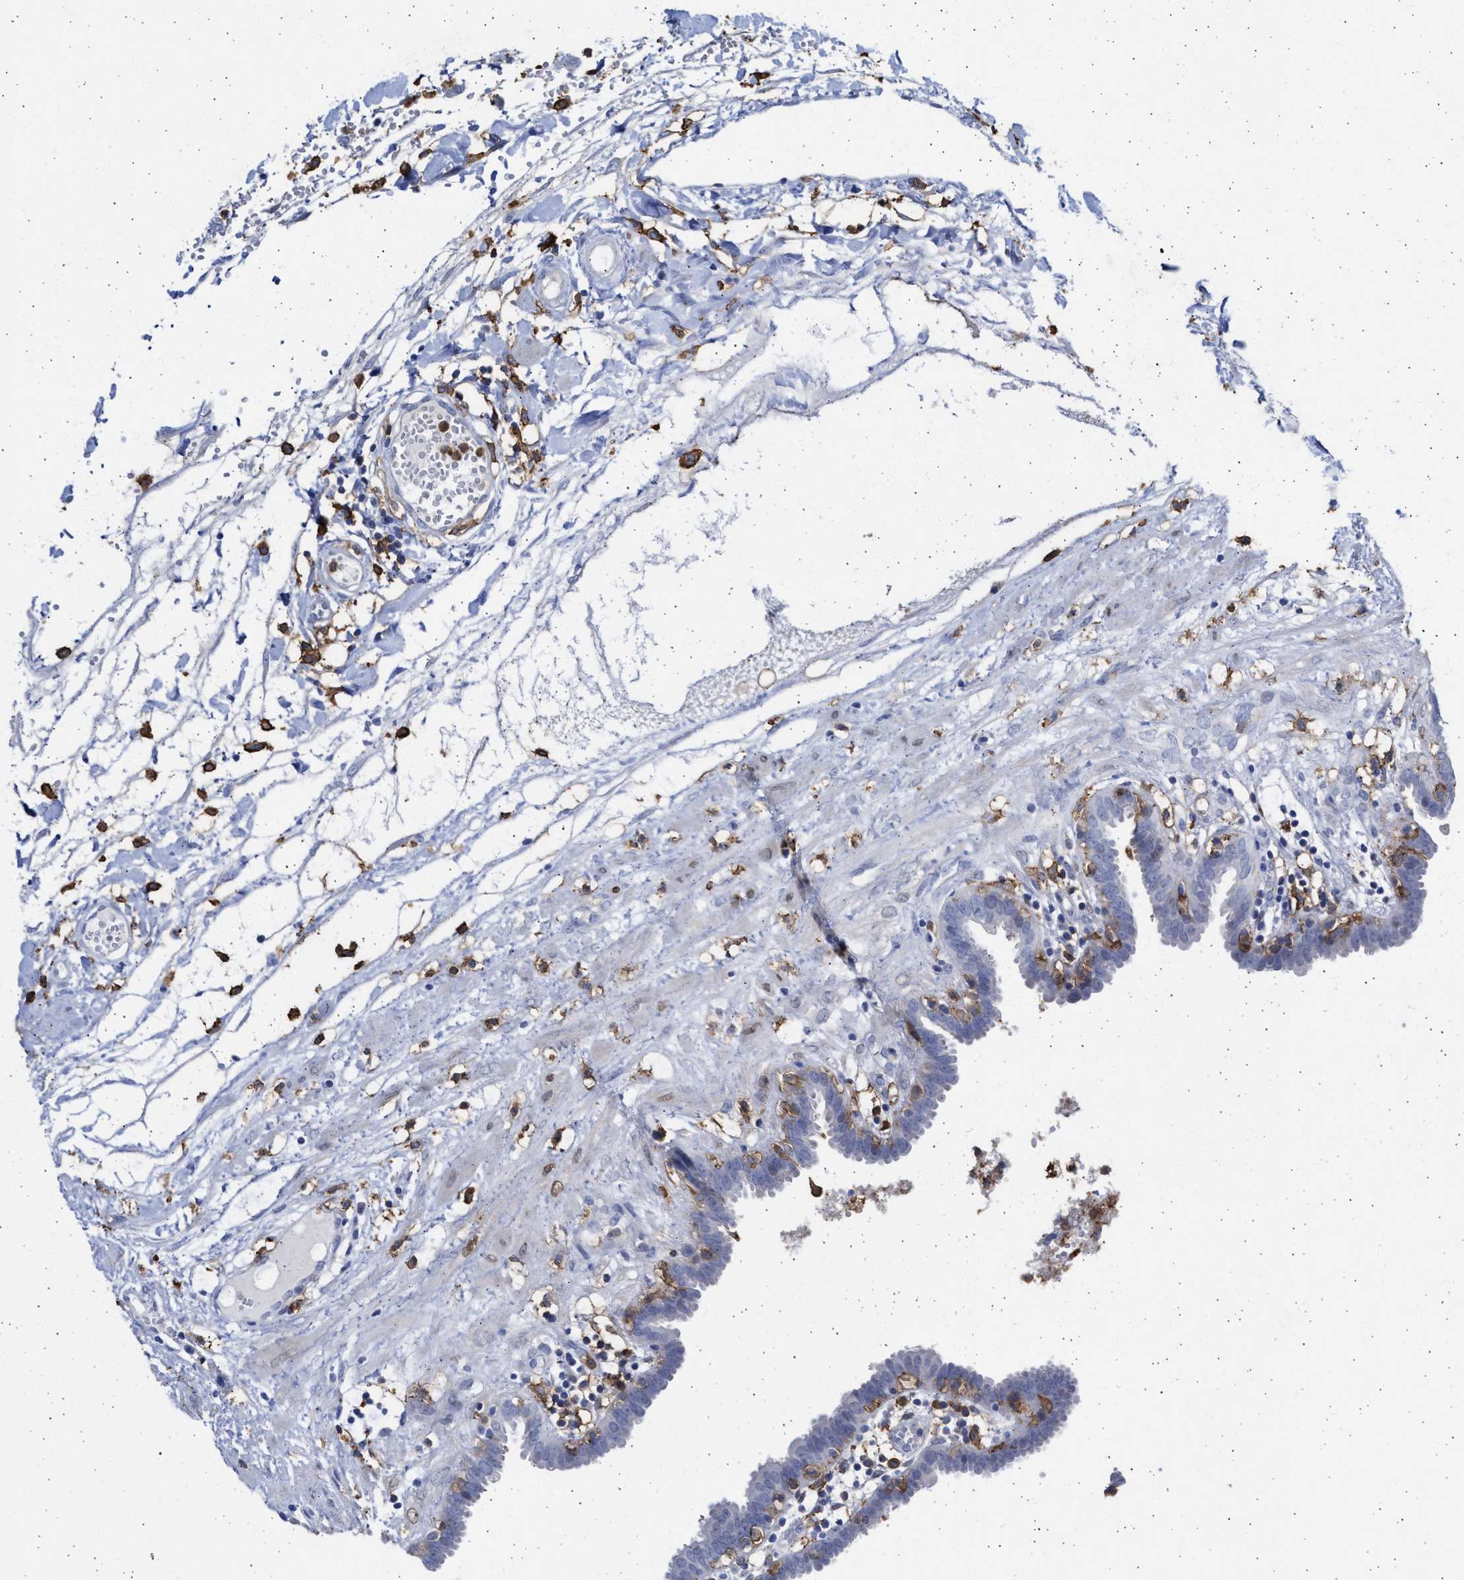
{"staining": {"intensity": "negative", "quantity": "none", "location": "none"}, "tissue": "fallopian tube", "cell_type": "Glandular cells", "image_type": "normal", "snomed": [{"axis": "morphology", "description": "Normal tissue, NOS"}, {"axis": "topography", "description": "Fallopian tube"}, {"axis": "topography", "description": "Placenta"}], "caption": "Immunohistochemical staining of benign fallopian tube exhibits no significant positivity in glandular cells. (DAB (3,3'-diaminobenzidine) immunohistochemistry visualized using brightfield microscopy, high magnification).", "gene": "FCER1A", "patient": {"sex": "female", "age": 32}}